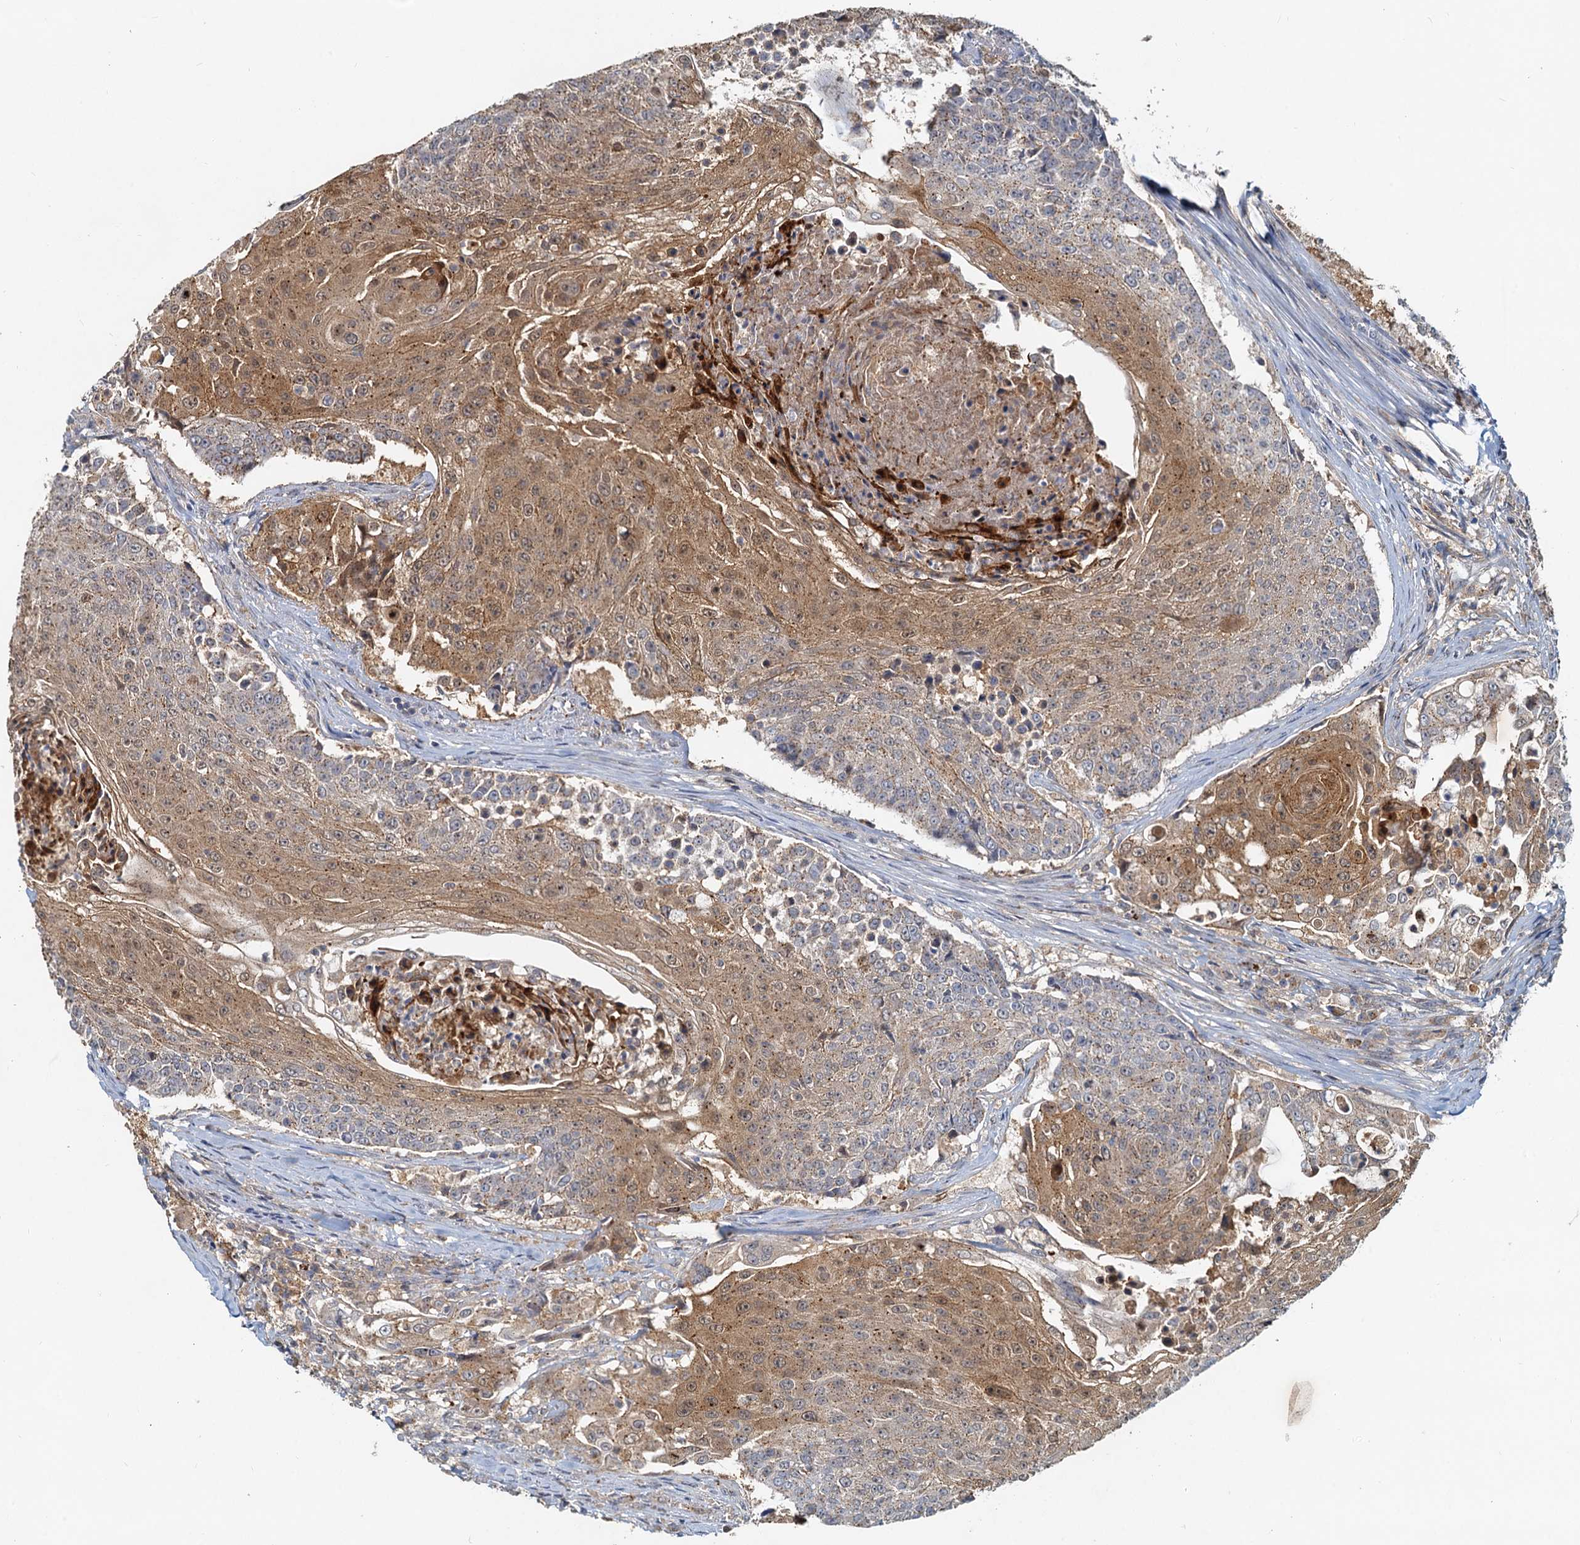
{"staining": {"intensity": "moderate", "quantity": "25%-75%", "location": "cytoplasmic/membranous"}, "tissue": "urothelial cancer", "cell_type": "Tumor cells", "image_type": "cancer", "snomed": [{"axis": "morphology", "description": "Urothelial carcinoma, High grade"}, {"axis": "topography", "description": "Urinary bladder"}], "caption": "This is a histology image of immunohistochemistry staining of urothelial cancer, which shows moderate staining in the cytoplasmic/membranous of tumor cells.", "gene": "TOLLIP", "patient": {"sex": "female", "age": 63}}